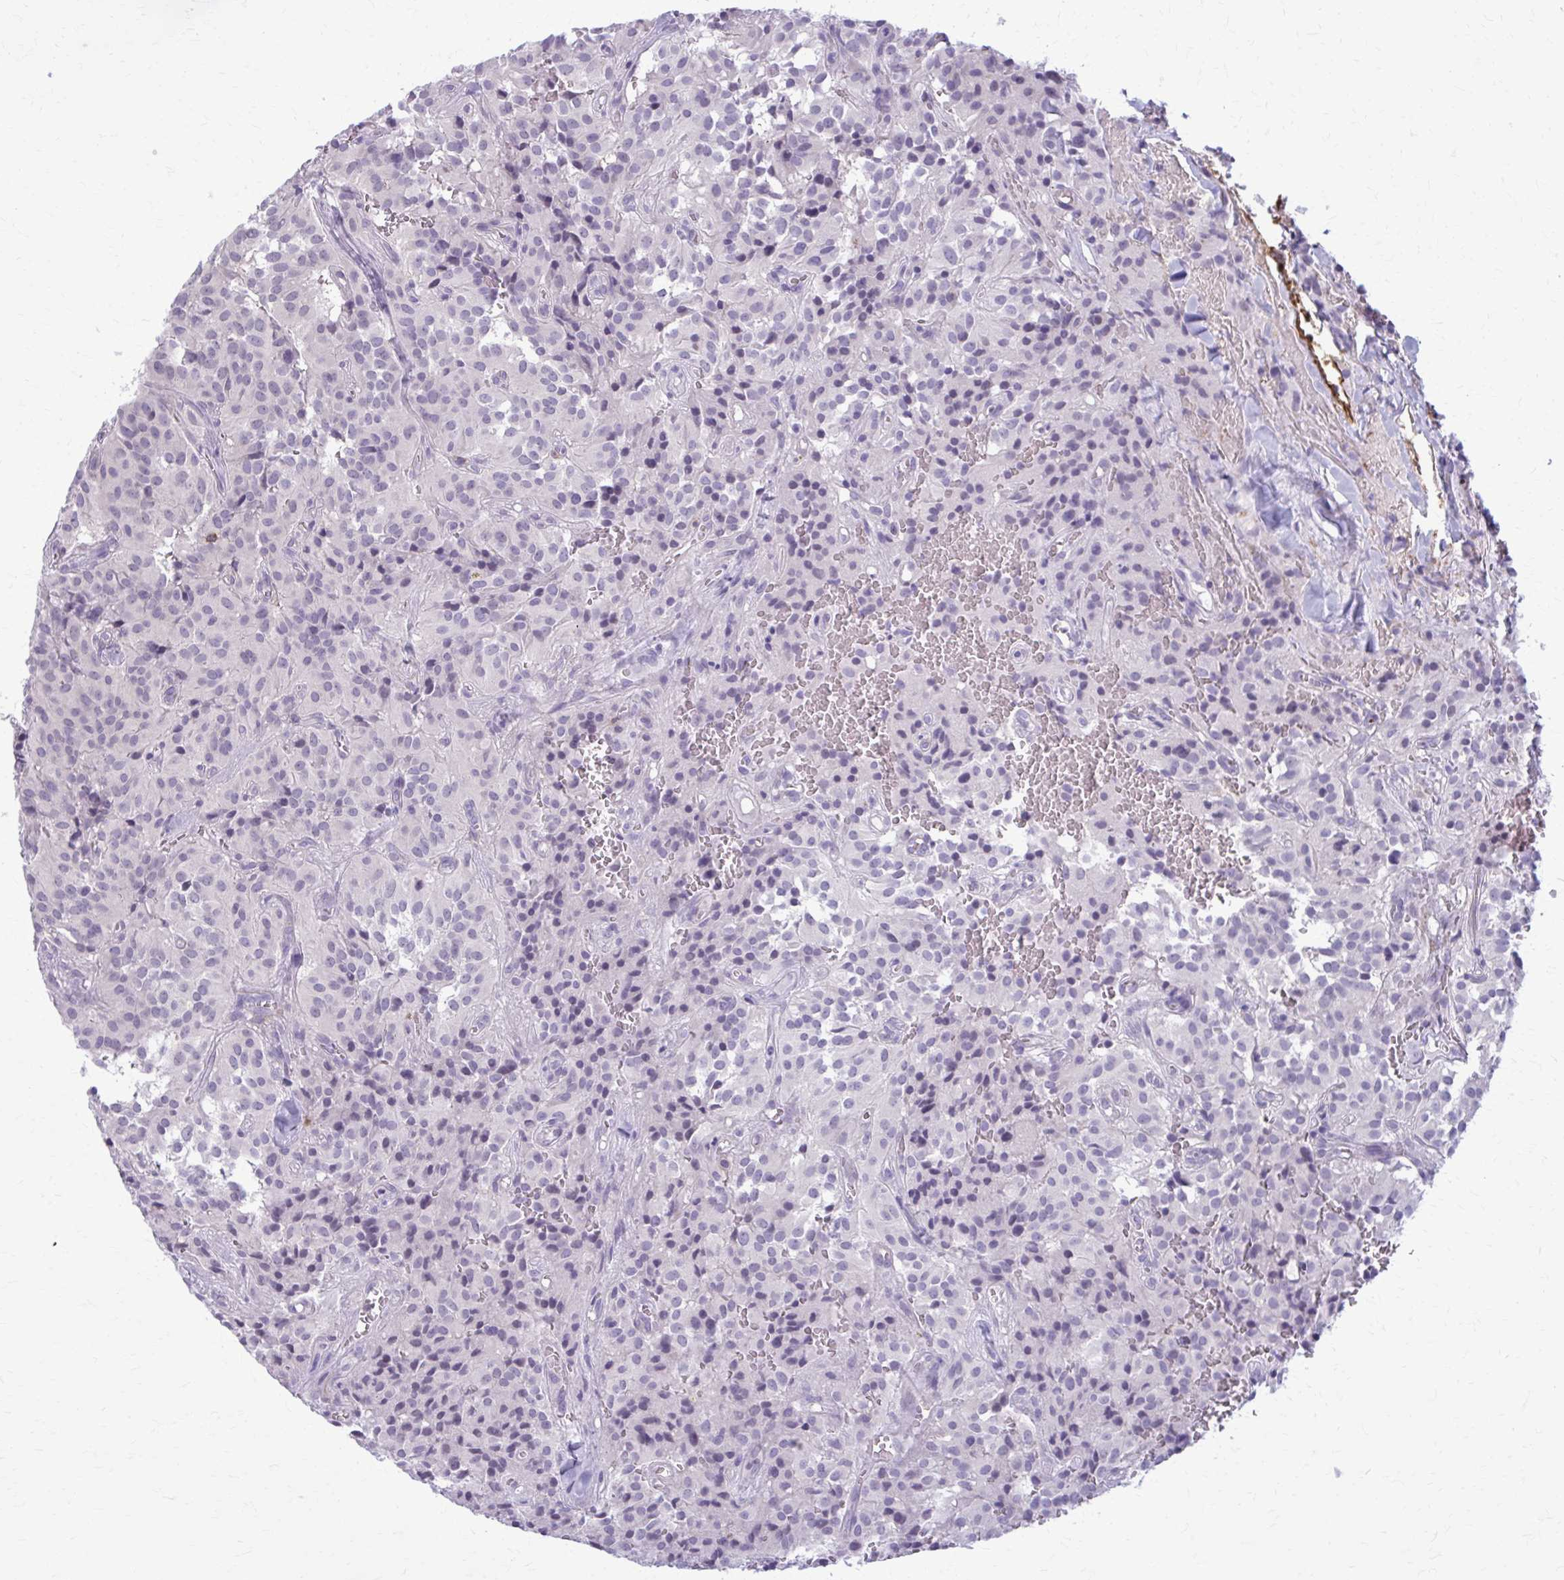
{"staining": {"intensity": "negative", "quantity": "none", "location": "none"}, "tissue": "glioma", "cell_type": "Tumor cells", "image_type": "cancer", "snomed": [{"axis": "morphology", "description": "Glioma, malignant, Low grade"}, {"axis": "topography", "description": "Brain"}], "caption": "A photomicrograph of malignant glioma (low-grade) stained for a protein shows no brown staining in tumor cells.", "gene": "CD38", "patient": {"sex": "male", "age": 42}}